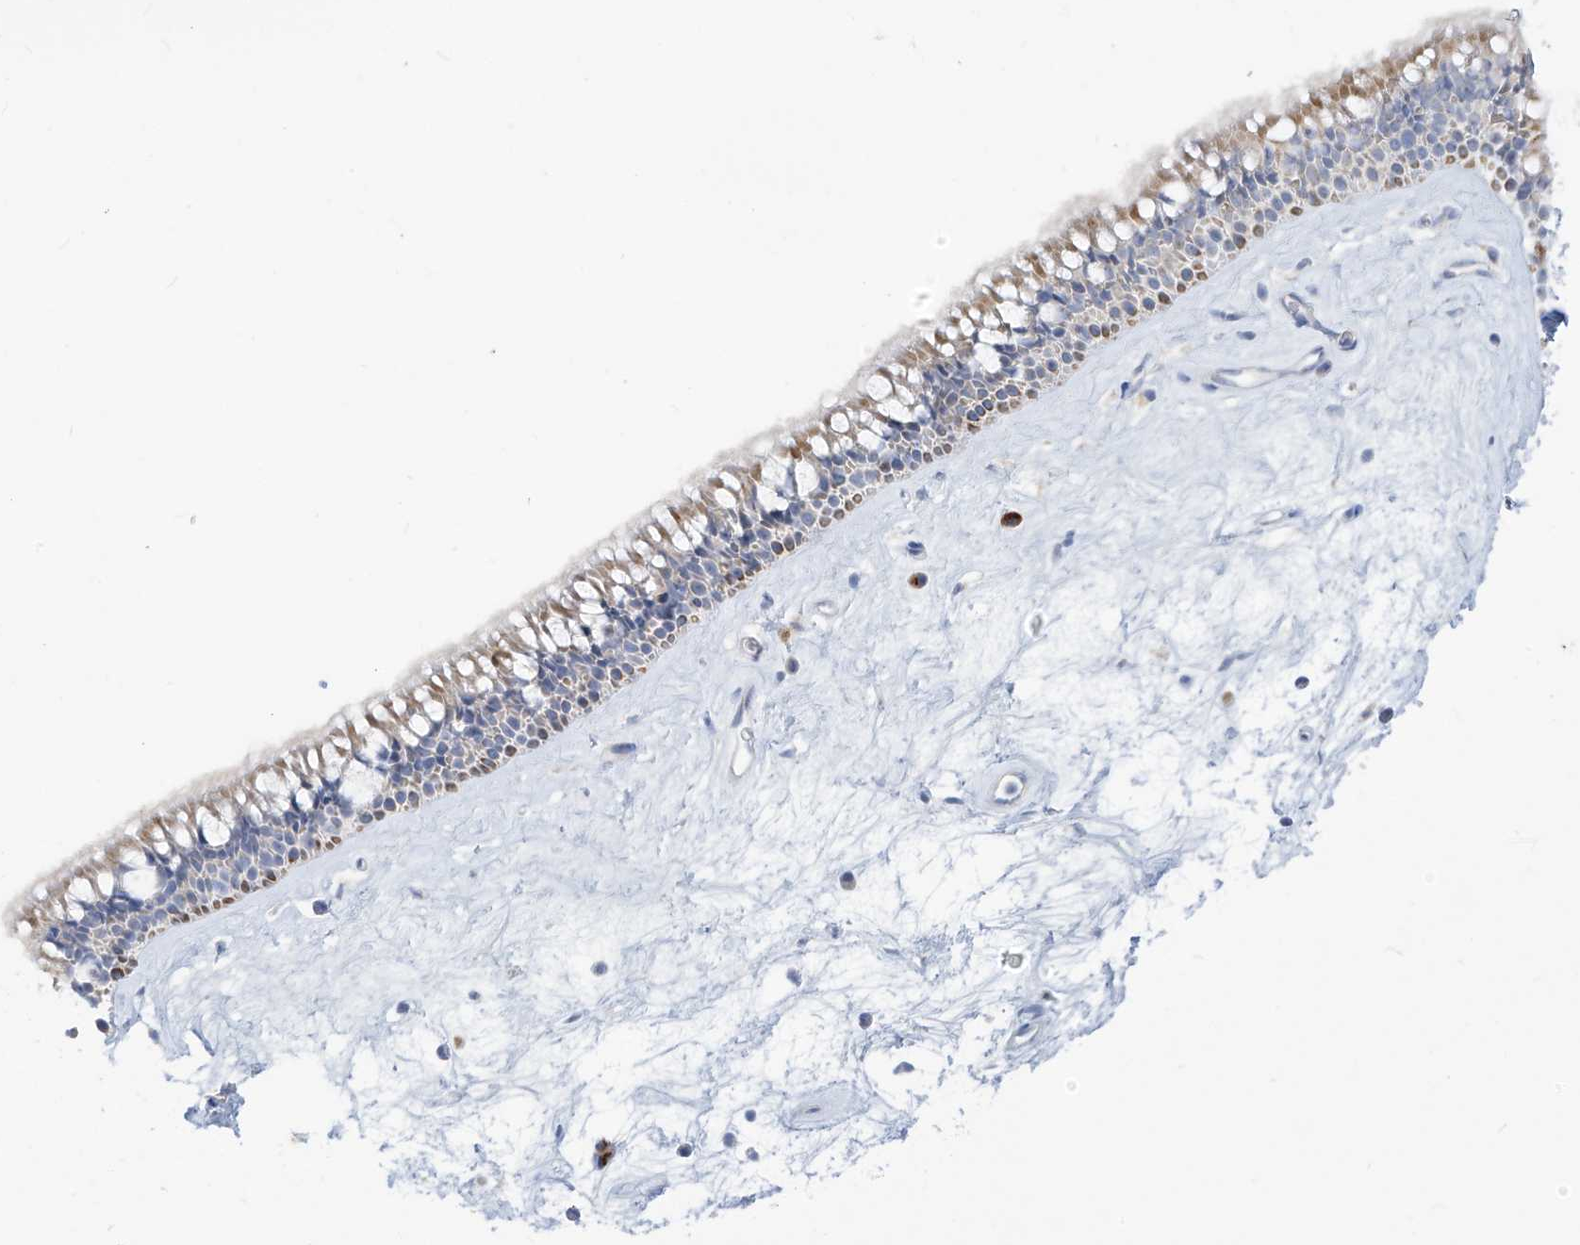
{"staining": {"intensity": "moderate", "quantity": "<25%", "location": "cytoplasmic/membranous"}, "tissue": "nasopharynx", "cell_type": "Respiratory epithelial cells", "image_type": "normal", "snomed": [{"axis": "morphology", "description": "Normal tissue, NOS"}, {"axis": "topography", "description": "Nasopharynx"}], "caption": "Nasopharynx stained with a brown dye exhibits moderate cytoplasmic/membranous positive staining in approximately <25% of respiratory epithelial cells.", "gene": "ZNF404", "patient": {"sex": "male", "age": 64}}